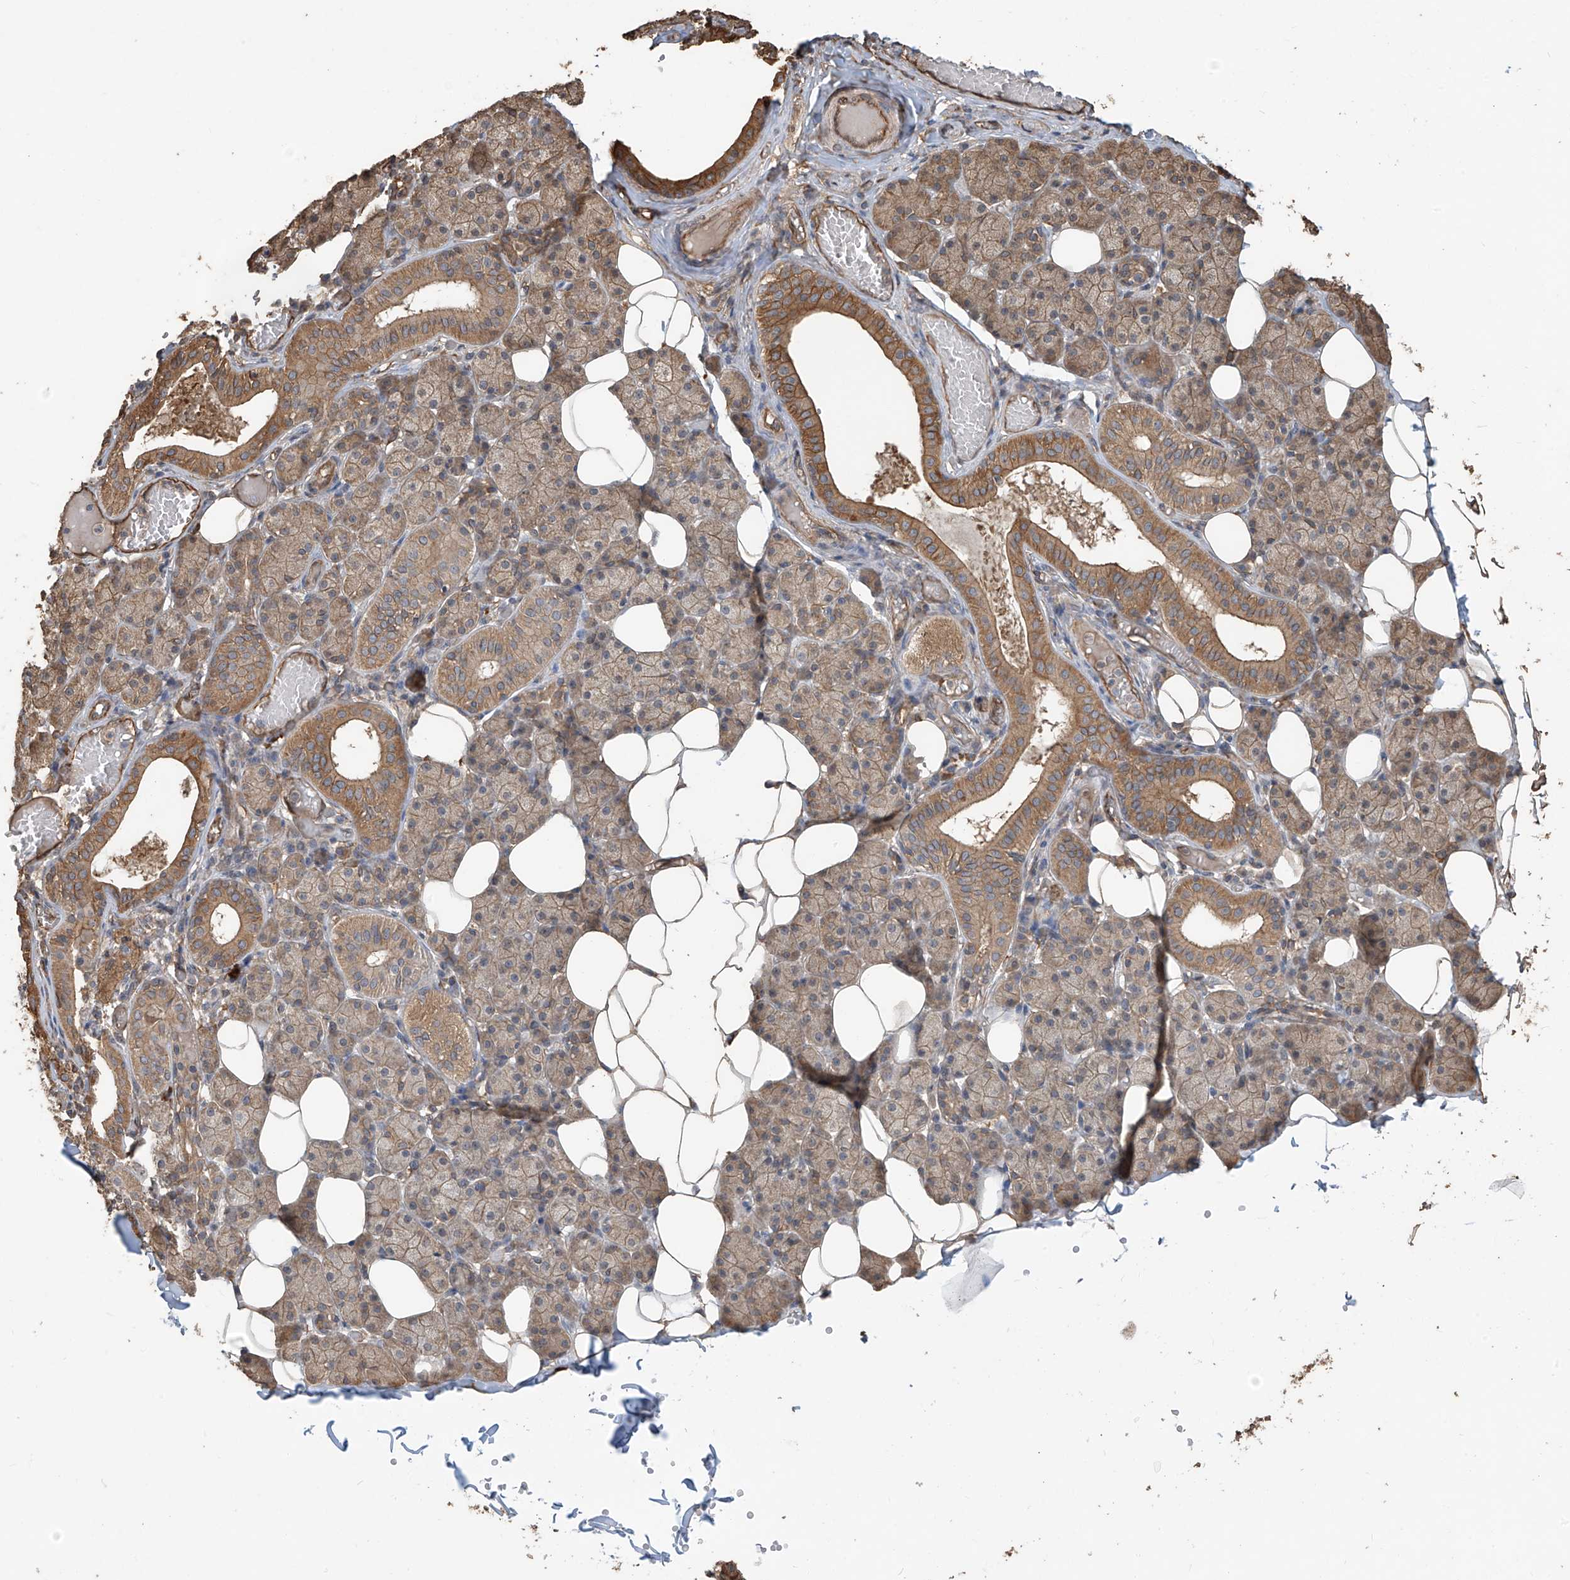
{"staining": {"intensity": "moderate", "quantity": "25%-75%", "location": "cytoplasmic/membranous"}, "tissue": "salivary gland", "cell_type": "Glandular cells", "image_type": "normal", "snomed": [{"axis": "morphology", "description": "Normal tissue, NOS"}, {"axis": "topography", "description": "Salivary gland"}], "caption": "This is a photomicrograph of immunohistochemistry (IHC) staining of normal salivary gland, which shows moderate staining in the cytoplasmic/membranous of glandular cells.", "gene": "AGBL5", "patient": {"sex": "female", "age": 33}}